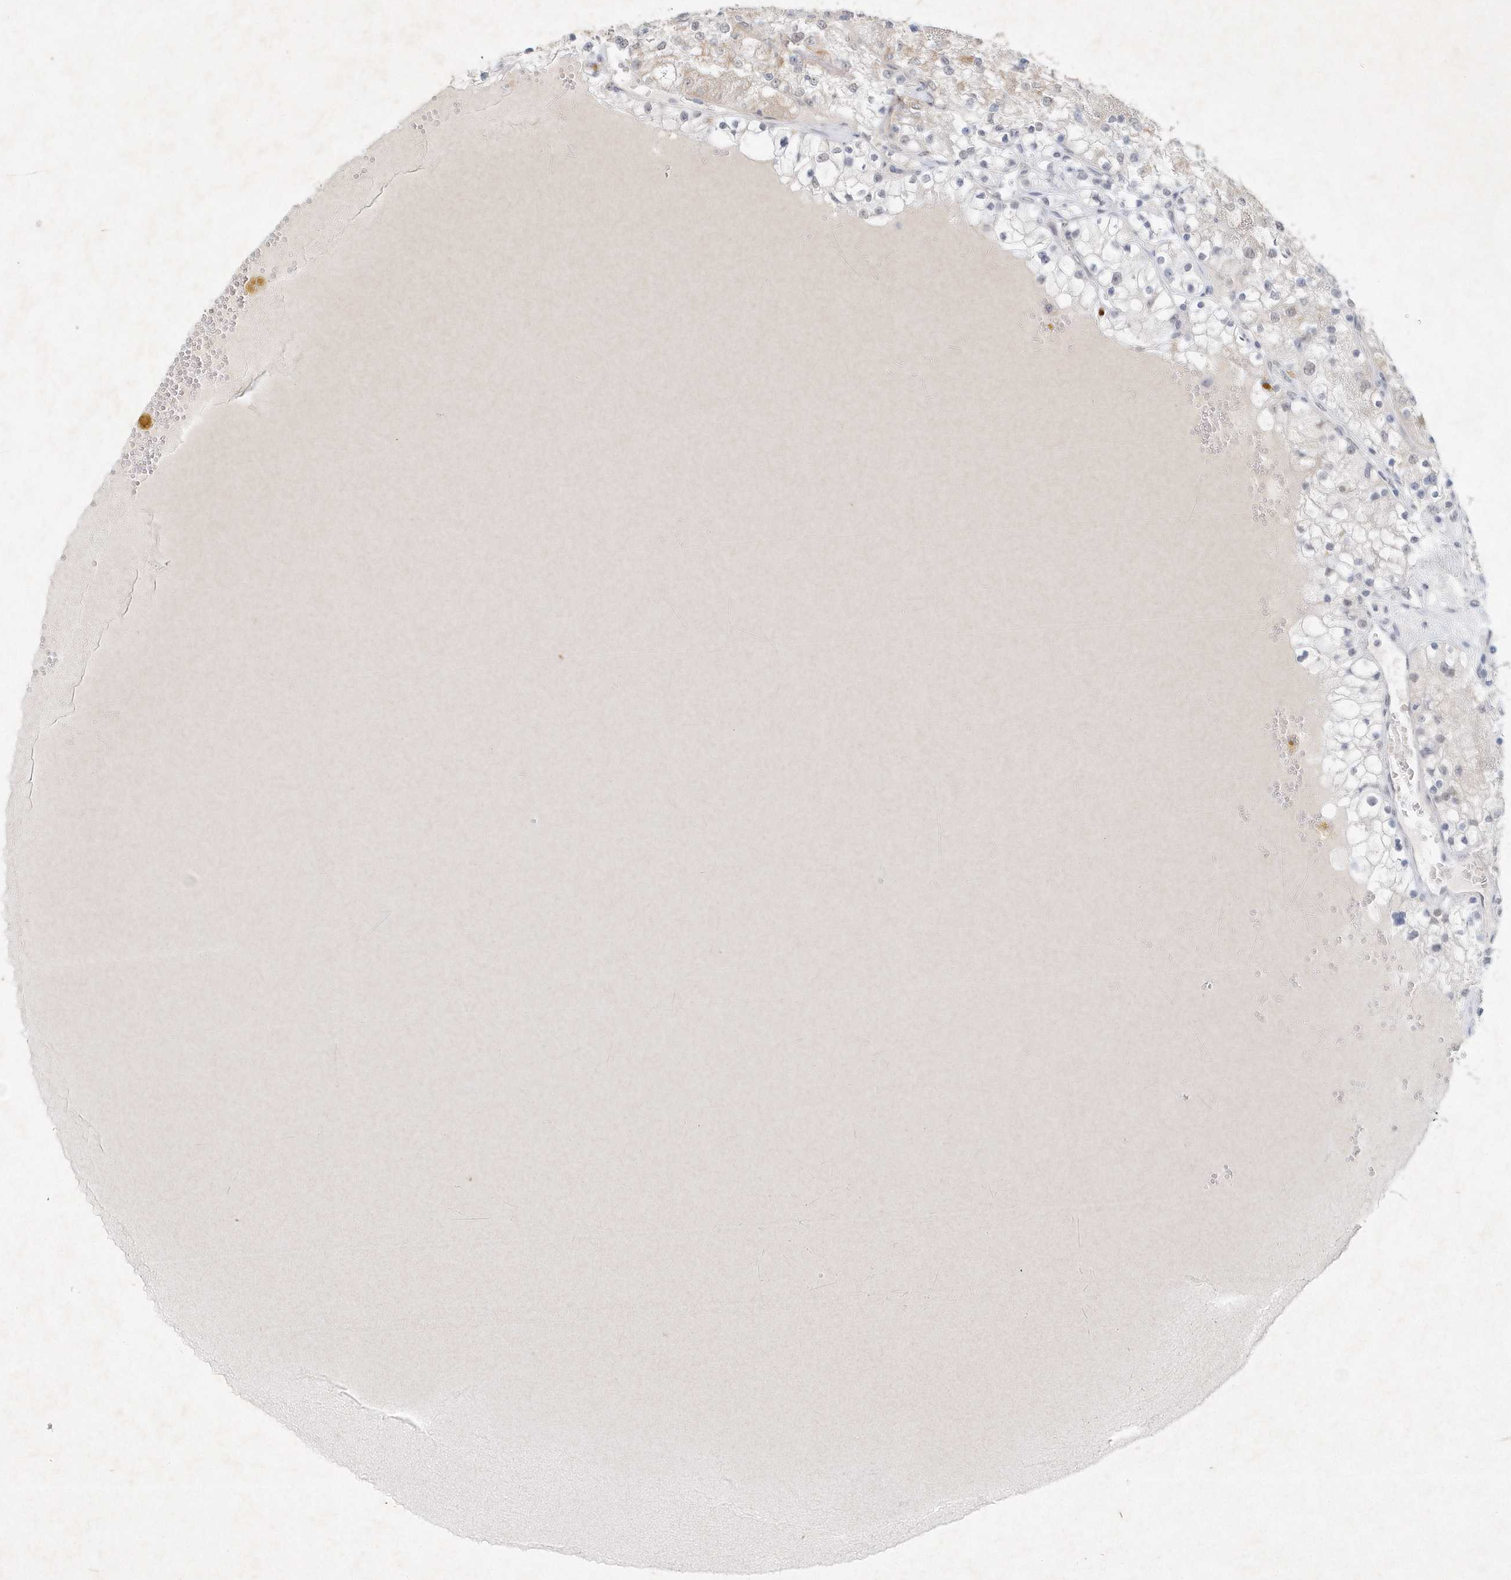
{"staining": {"intensity": "negative", "quantity": "none", "location": "none"}, "tissue": "renal cancer", "cell_type": "Tumor cells", "image_type": "cancer", "snomed": [{"axis": "morphology", "description": "Adenocarcinoma, NOS"}, {"axis": "topography", "description": "Kidney"}], "caption": "Human adenocarcinoma (renal) stained for a protein using IHC displays no positivity in tumor cells.", "gene": "ZBTB9", "patient": {"sex": "male", "age": 80}}